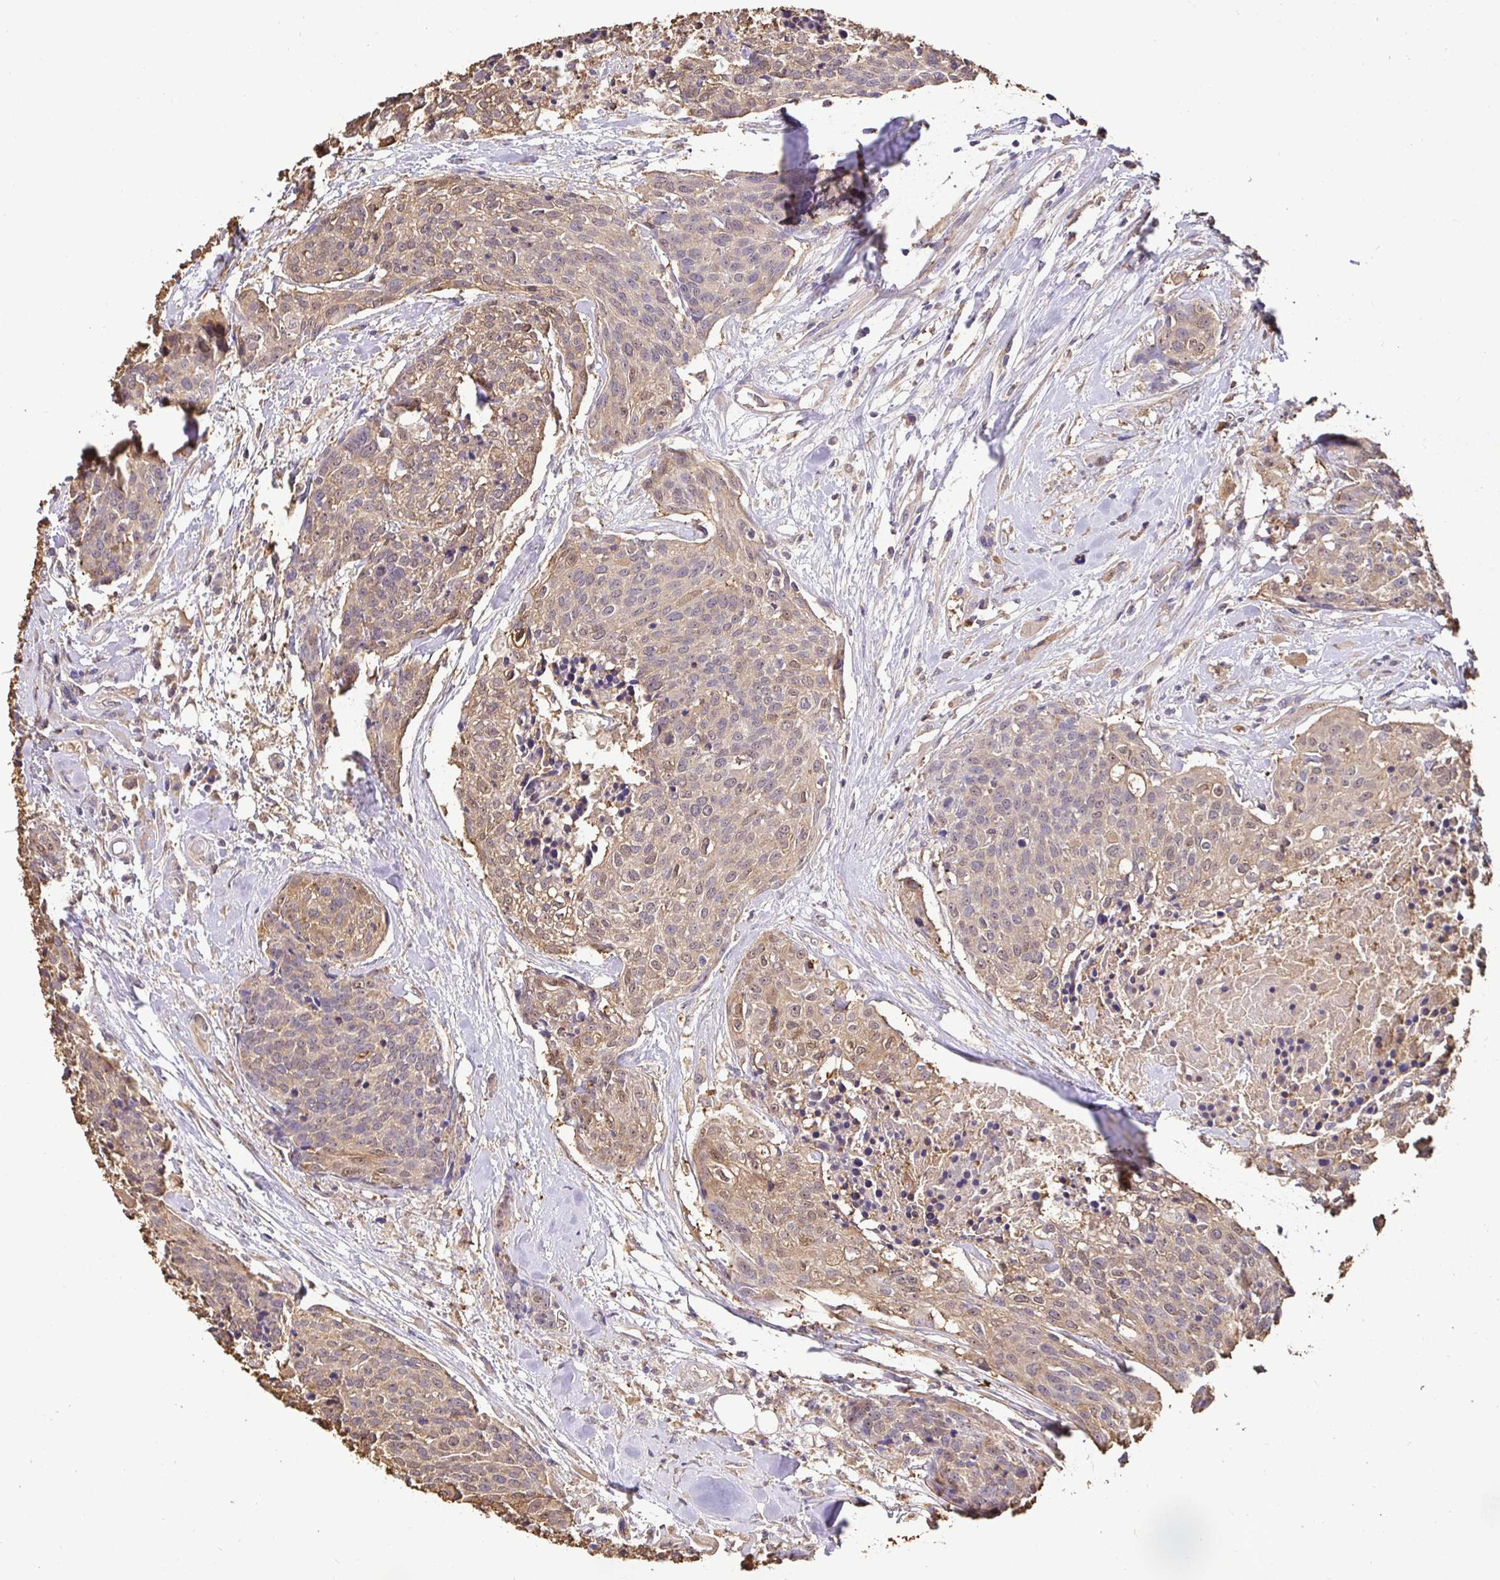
{"staining": {"intensity": "moderate", "quantity": "25%-75%", "location": "cytoplasmic/membranous"}, "tissue": "head and neck cancer", "cell_type": "Tumor cells", "image_type": "cancer", "snomed": [{"axis": "morphology", "description": "Squamous cell carcinoma, NOS"}, {"axis": "topography", "description": "Oral tissue"}, {"axis": "topography", "description": "Head-Neck"}], "caption": "IHC photomicrograph of neoplastic tissue: head and neck squamous cell carcinoma stained using immunohistochemistry (IHC) displays medium levels of moderate protein expression localized specifically in the cytoplasmic/membranous of tumor cells, appearing as a cytoplasmic/membranous brown color.", "gene": "MAPK8IP3", "patient": {"sex": "male", "age": 64}}